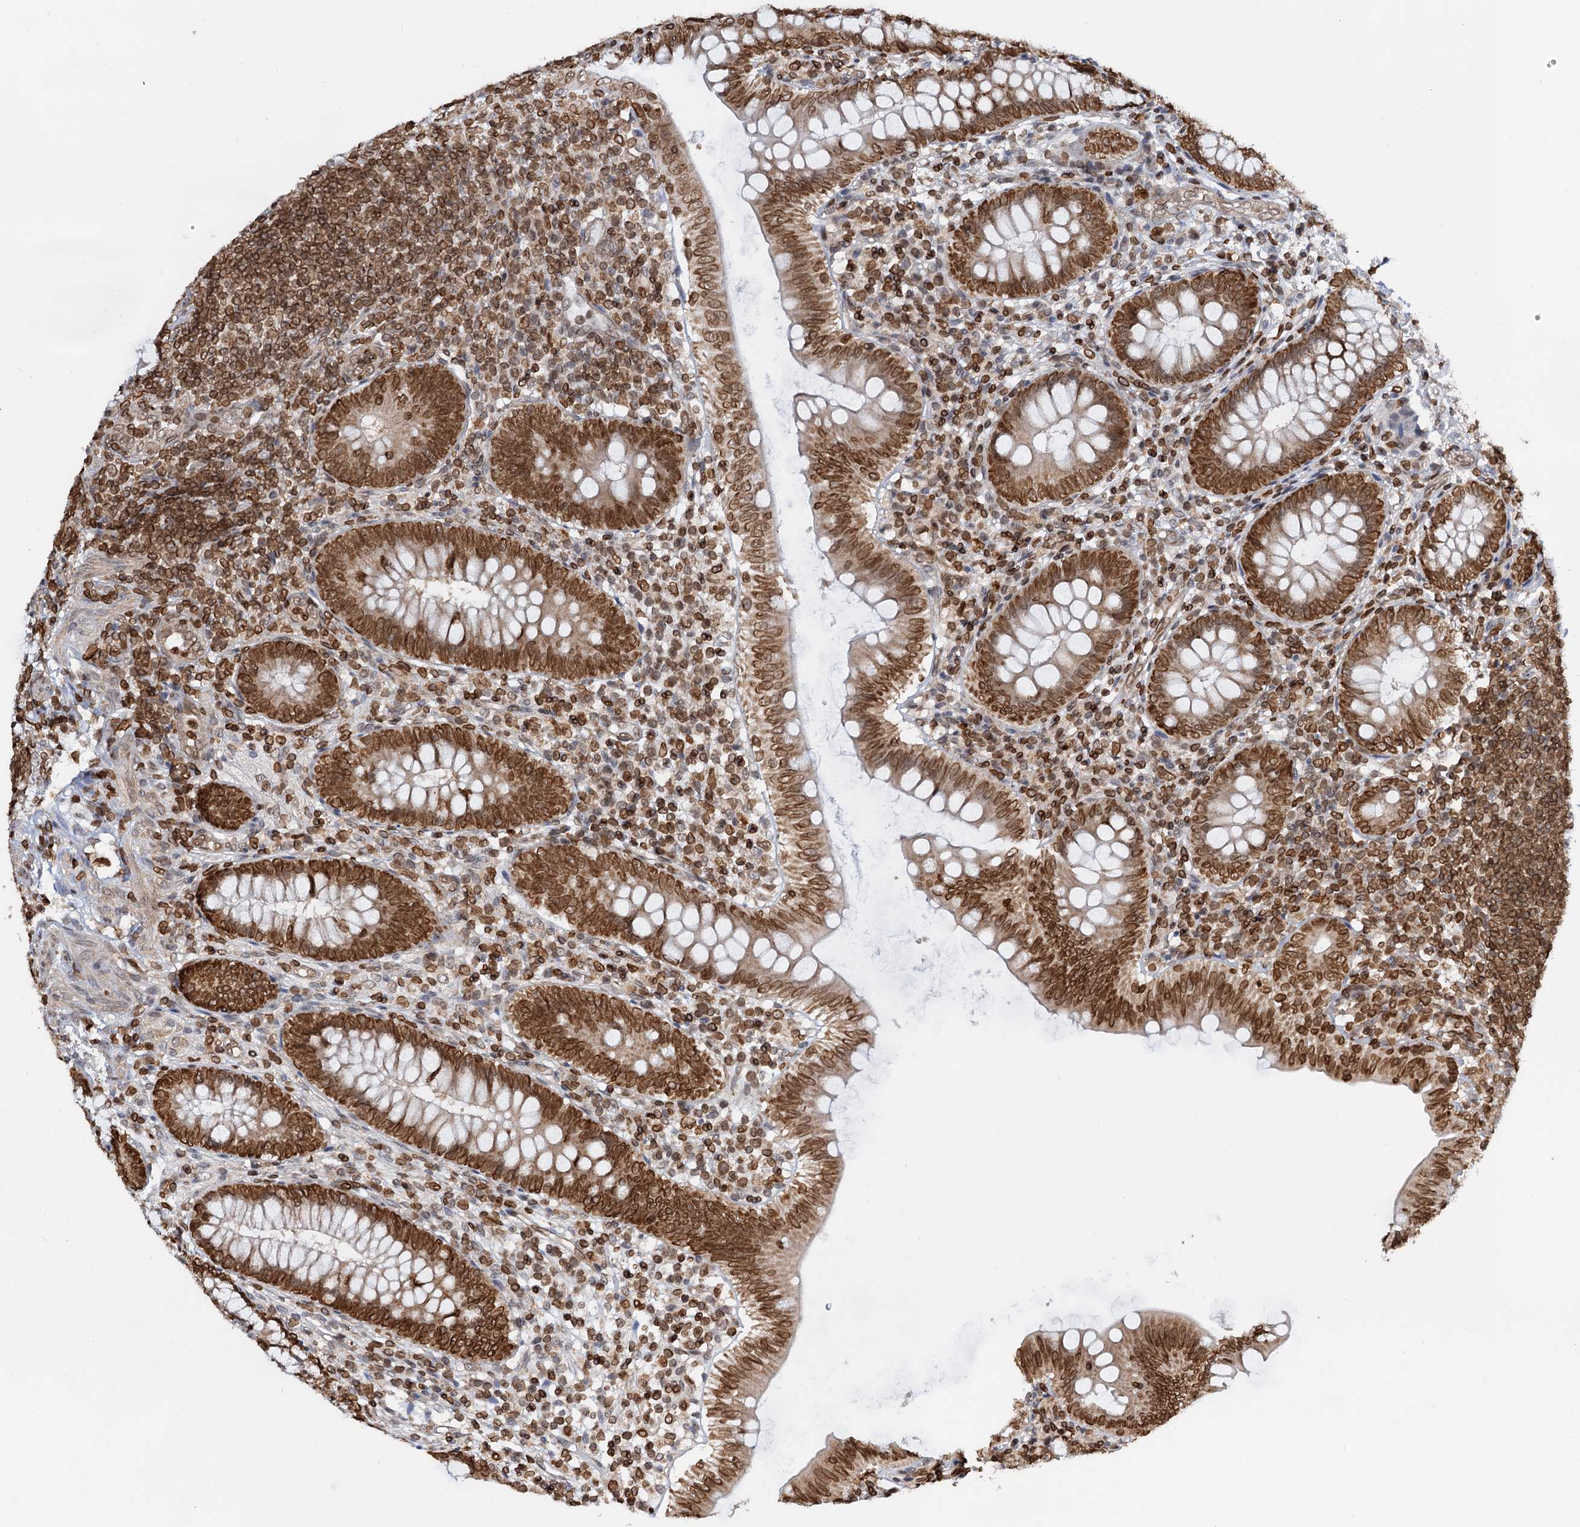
{"staining": {"intensity": "strong", "quantity": ">75%", "location": "nuclear"}, "tissue": "appendix", "cell_type": "Glandular cells", "image_type": "normal", "snomed": [{"axis": "morphology", "description": "Normal tissue, NOS"}, {"axis": "topography", "description": "Appendix"}], "caption": "The photomicrograph displays staining of unremarkable appendix, revealing strong nuclear protein expression (brown color) within glandular cells.", "gene": "ZC3H13", "patient": {"sex": "male", "age": 14}}